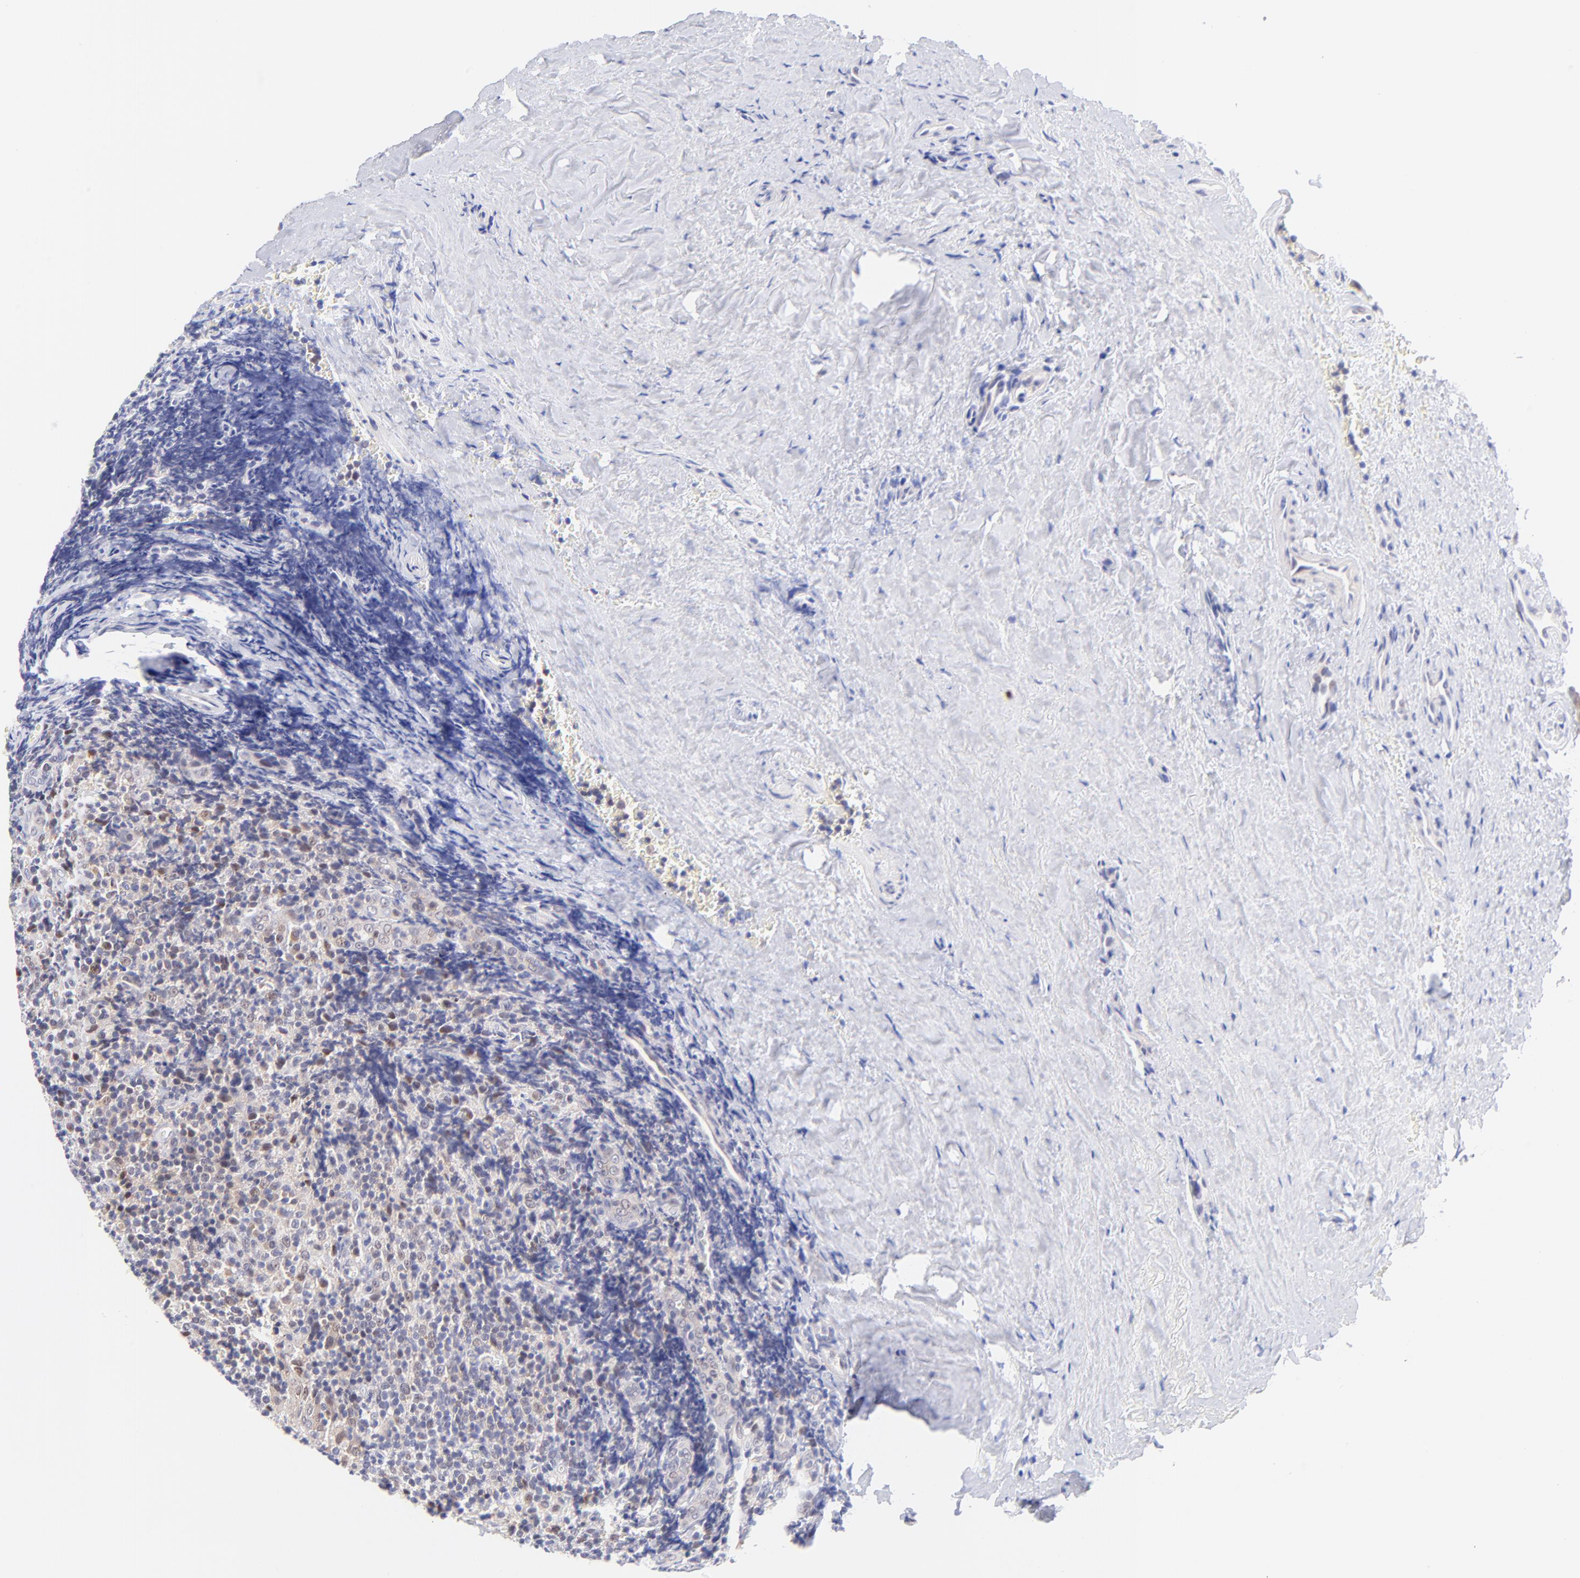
{"staining": {"intensity": "weak", "quantity": "<25%", "location": "nuclear"}, "tissue": "tonsil", "cell_type": "Germinal center cells", "image_type": "normal", "snomed": [{"axis": "morphology", "description": "Normal tissue, NOS"}, {"axis": "topography", "description": "Tonsil"}], "caption": "Histopathology image shows no significant protein staining in germinal center cells of normal tonsil.", "gene": "PBDC1", "patient": {"sex": "male", "age": 20}}